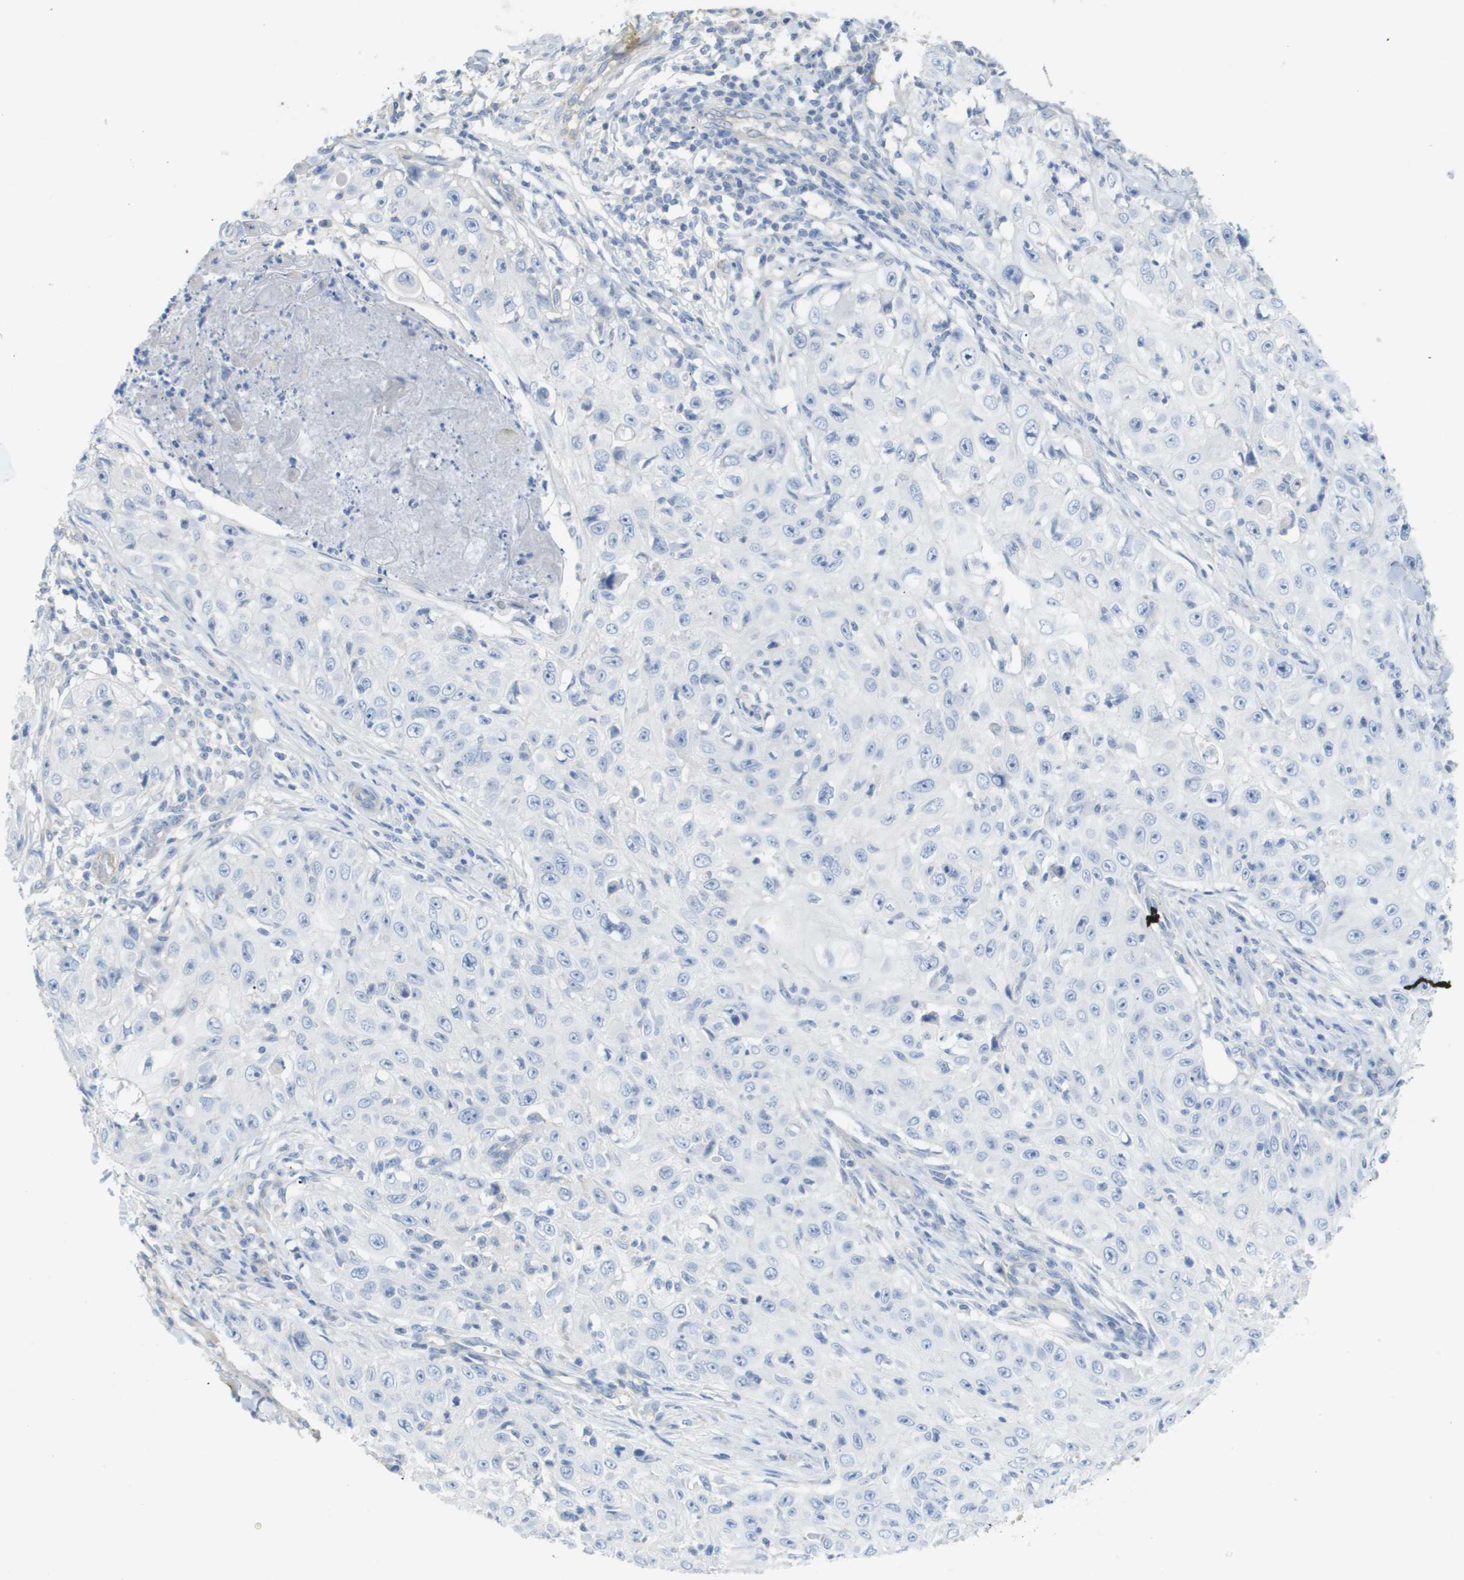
{"staining": {"intensity": "negative", "quantity": "none", "location": "none"}, "tissue": "skin cancer", "cell_type": "Tumor cells", "image_type": "cancer", "snomed": [{"axis": "morphology", "description": "Squamous cell carcinoma, NOS"}, {"axis": "topography", "description": "Skin"}], "caption": "A micrograph of human skin squamous cell carcinoma is negative for staining in tumor cells. (DAB IHC visualized using brightfield microscopy, high magnification).", "gene": "MYL3", "patient": {"sex": "male", "age": 86}}